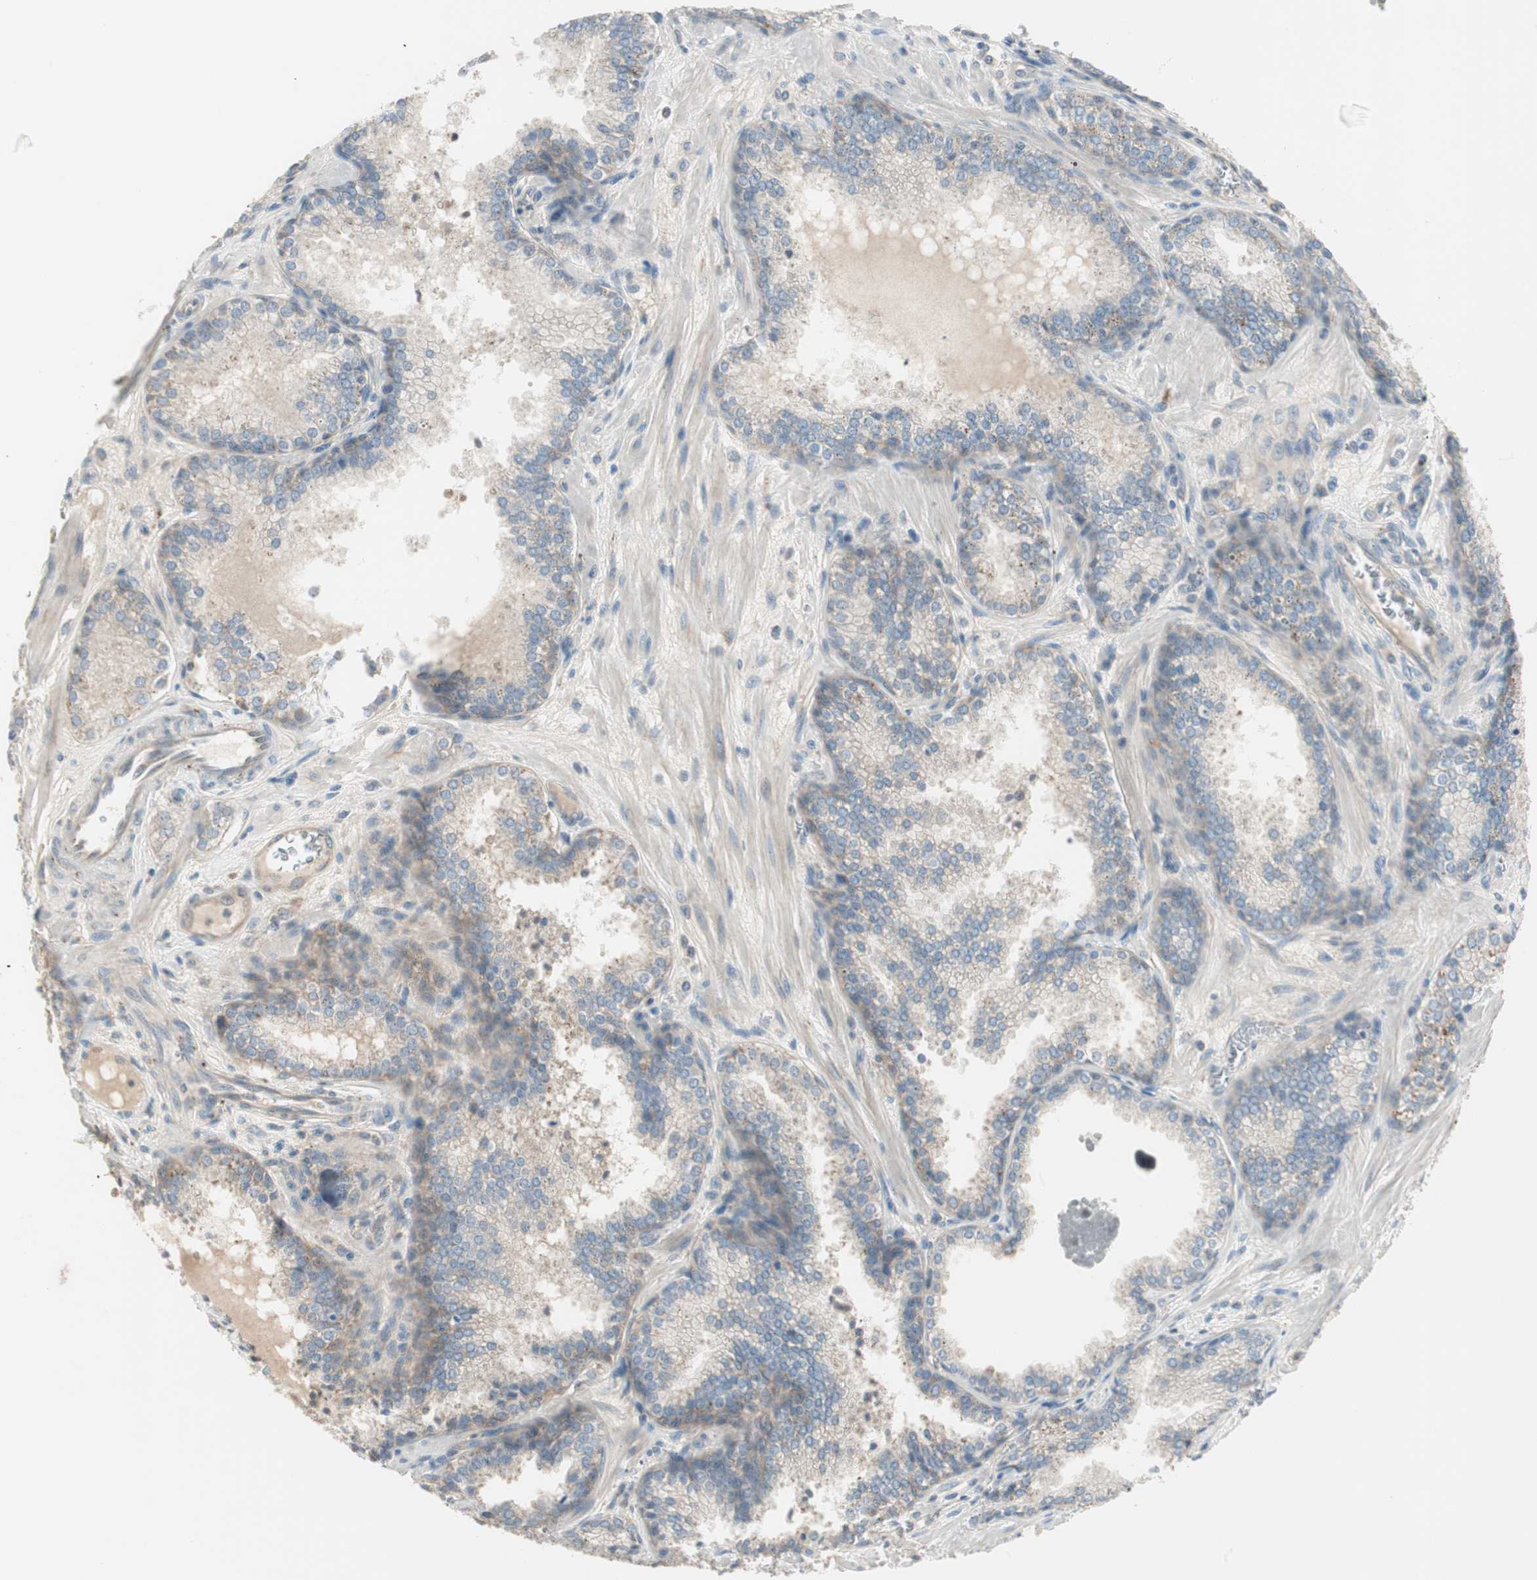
{"staining": {"intensity": "weak", "quantity": ">75%", "location": "cytoplasmic/membranous"}, "tissue": "prostate cancer", "cell_type": "Tumor cells", "image_type": "cancer", "snomed": [{"axis": "morphology", "description": "Adenocarcinoma, Low grade"}, {"axis": "topography", "description": "Prostate"}], "caption": "High-power microscopy captured an IHC histopathology image of low-grade adenocarcinoma (prostate), revealing weak cytoplasmic/membranous expression in about >75% of tumor cells.", "gene": "RPL23", "patient": {"sex": "male", "age": 60}}